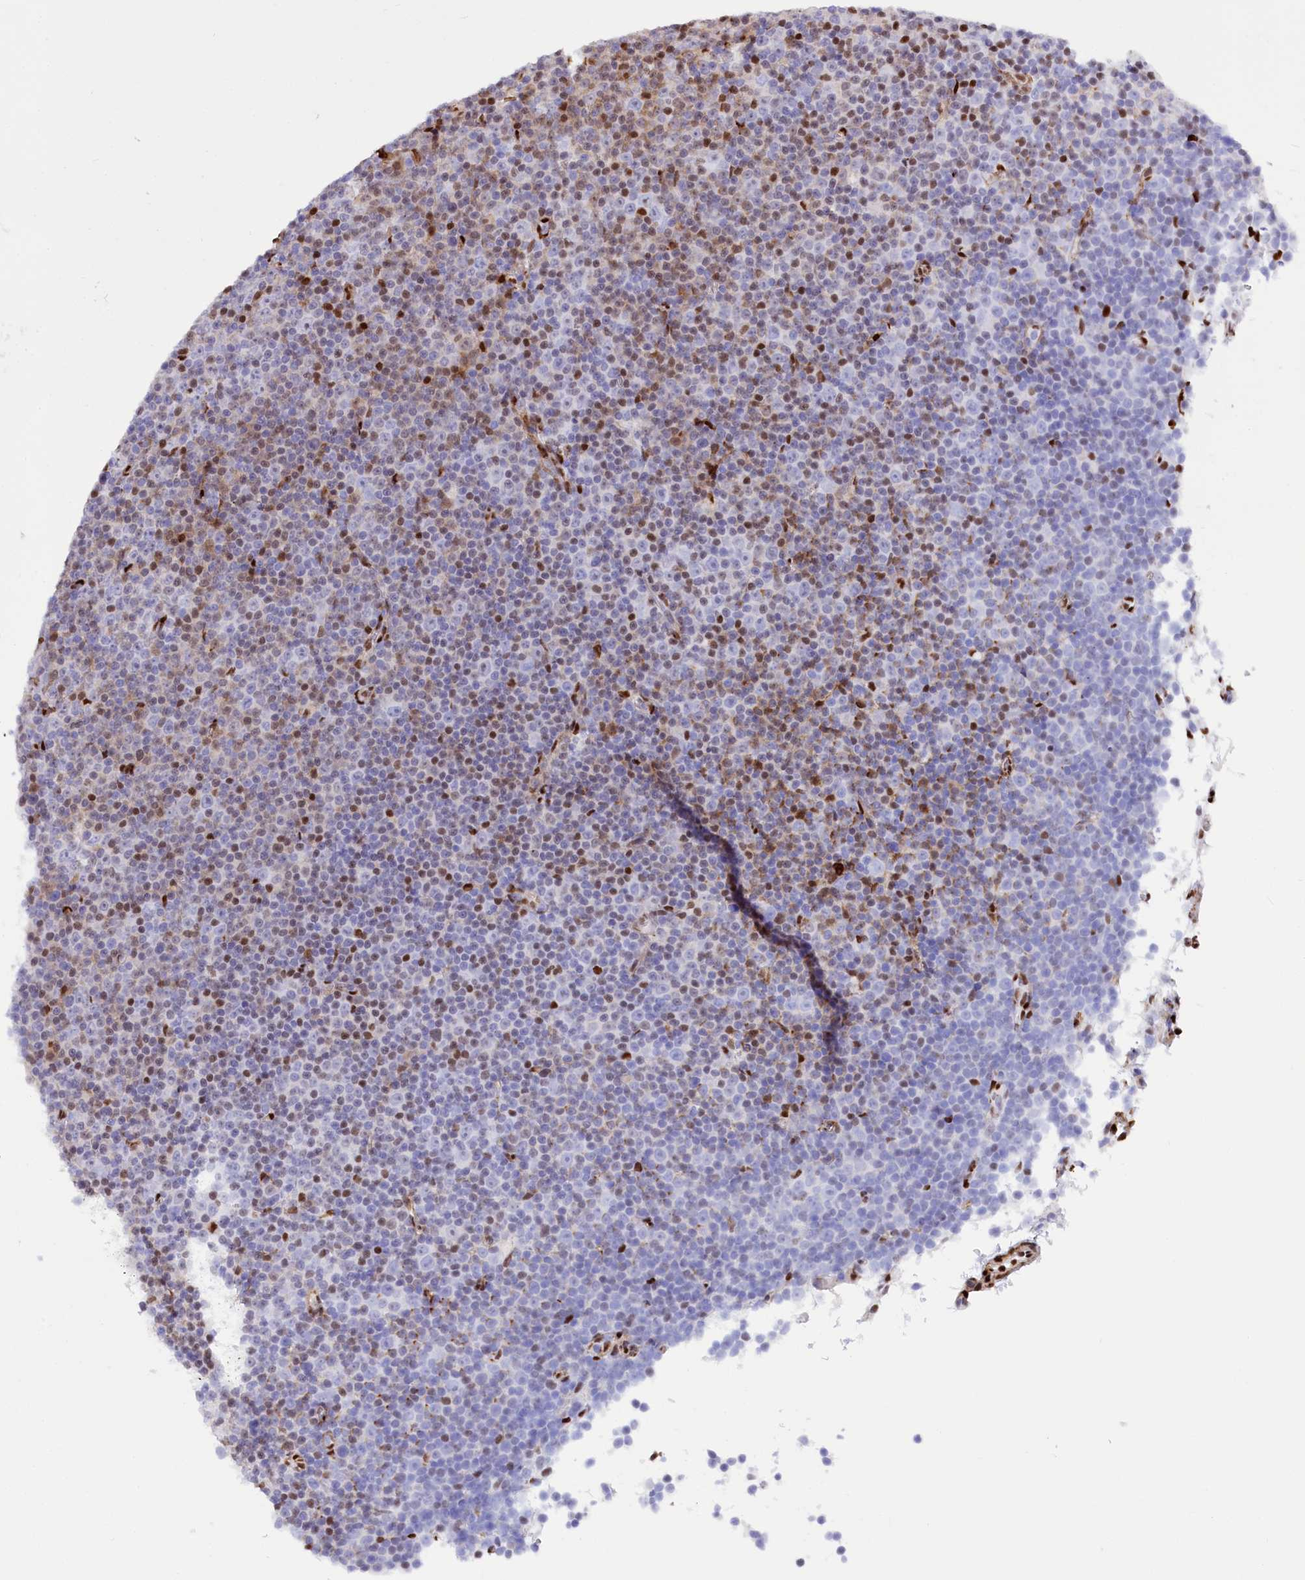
{"staining": {"intensity": "moderate", "quantity": "25%-75%", "location": "nuclear"}, "tissue": "lymphoma", "cell_type": "Tumor cells", "image_type": "cancer", "snomed": [{"axis": "morphology", "description": "Malignant lymphoma, non-Hodgkin's type, Low grade"}, {"axis": "topography", "description": "Lymph node"}], "caption": "Immunohistochemistry (IHC) (DAB) staining of human lymphoma demonstrates moderate nuclear protein positivity in approximately 25%-75% of tumor cells. (Brightfield microscopy of DAB IHC at high magnification).", "gene": "PTMS", "patient": {"sex": "female", "age": 67}}